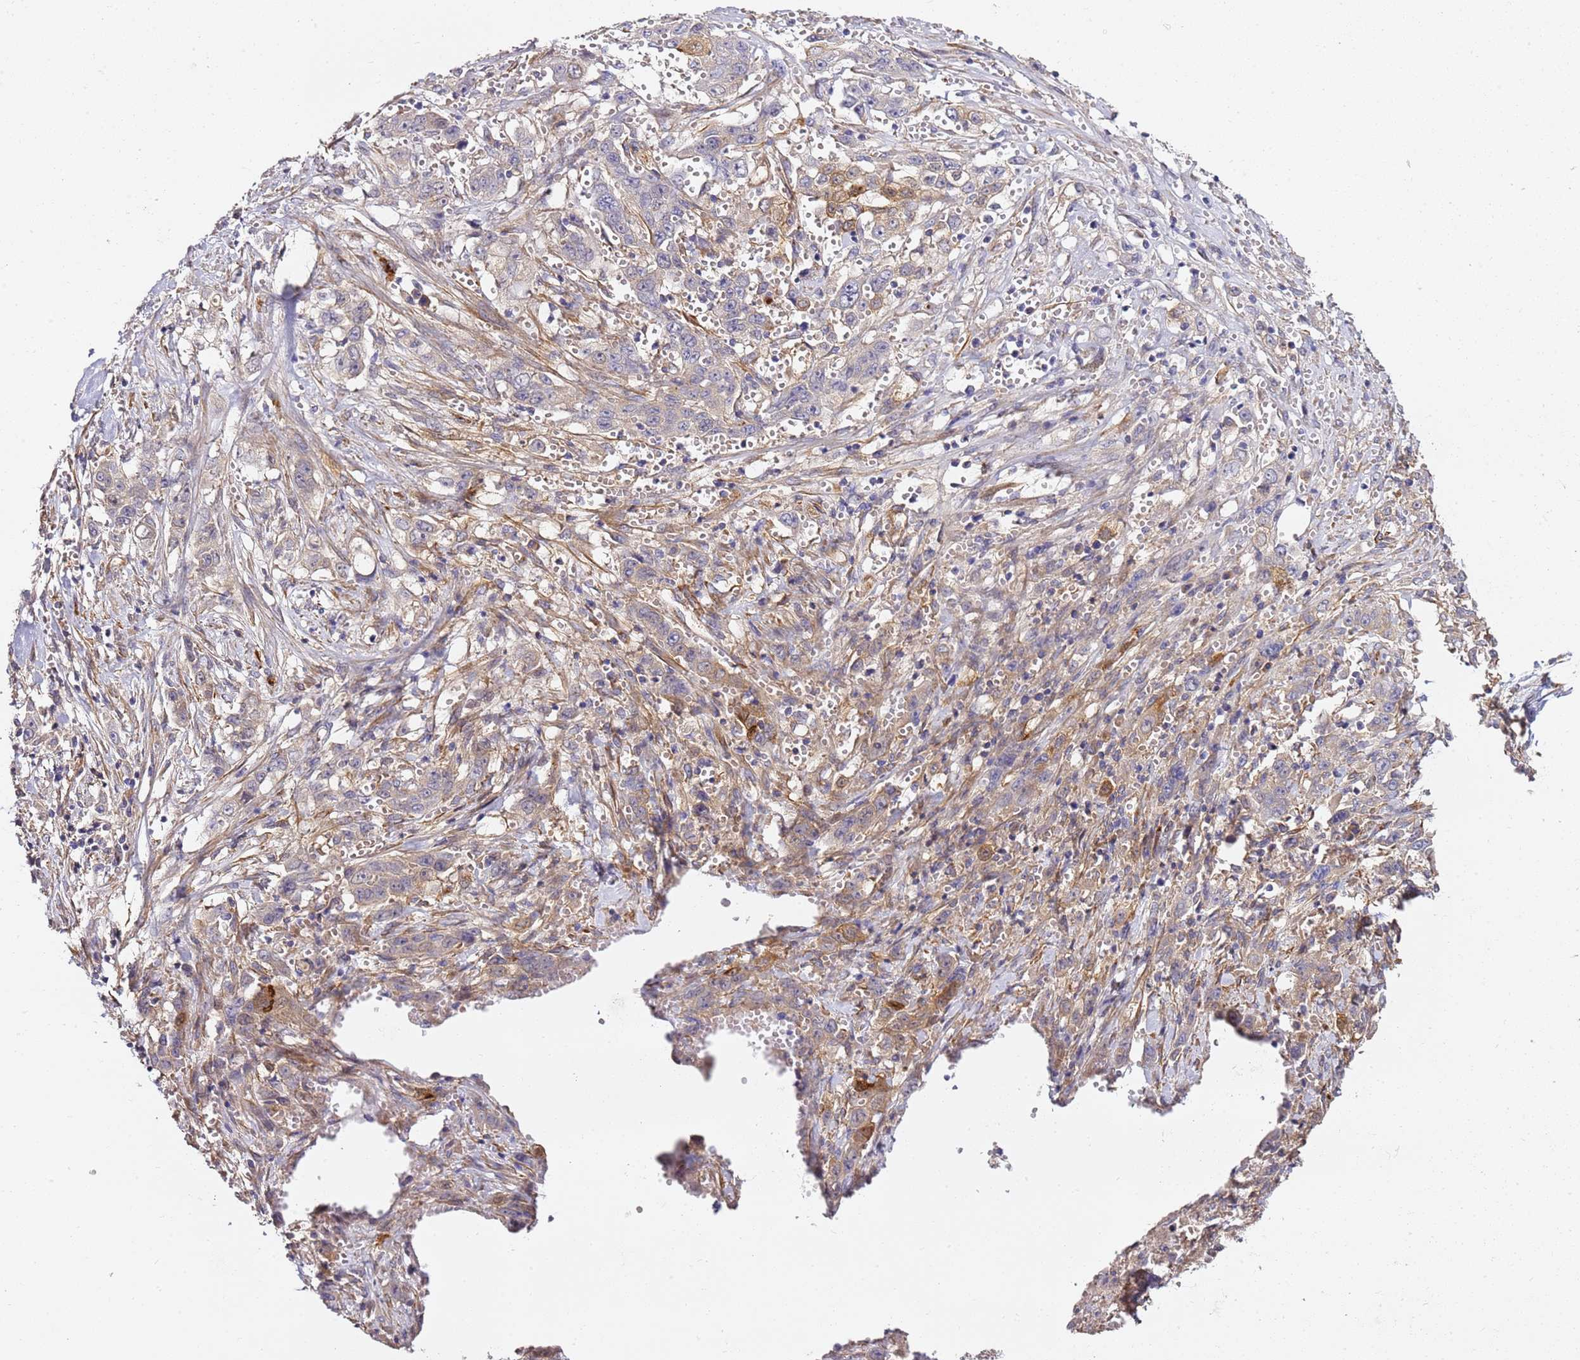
{"staining": {"intensity": "weak", "quantity": "25%-75%", "location": "cytoplasmic/membranous"}, "tissue": "stomach cancer", "cell_type": "Tumor cells", "image_type": "cancer", "snomed": [{"axis": "morphology", "description": "Adenocarcinoma, NOS"}, {"axis": "topography", "description": "Stomach, upper"}], "caption": "An immunohistochemistry (IHC) photomicrograph of neoplastic tissue is shown. Protein staining in brown highlights weak cytoplasmic/membranous positivity in stomach cancer within tumor cells.", "gene": "EPS8L1", "patient": {"sex": "male", "age": 62}}